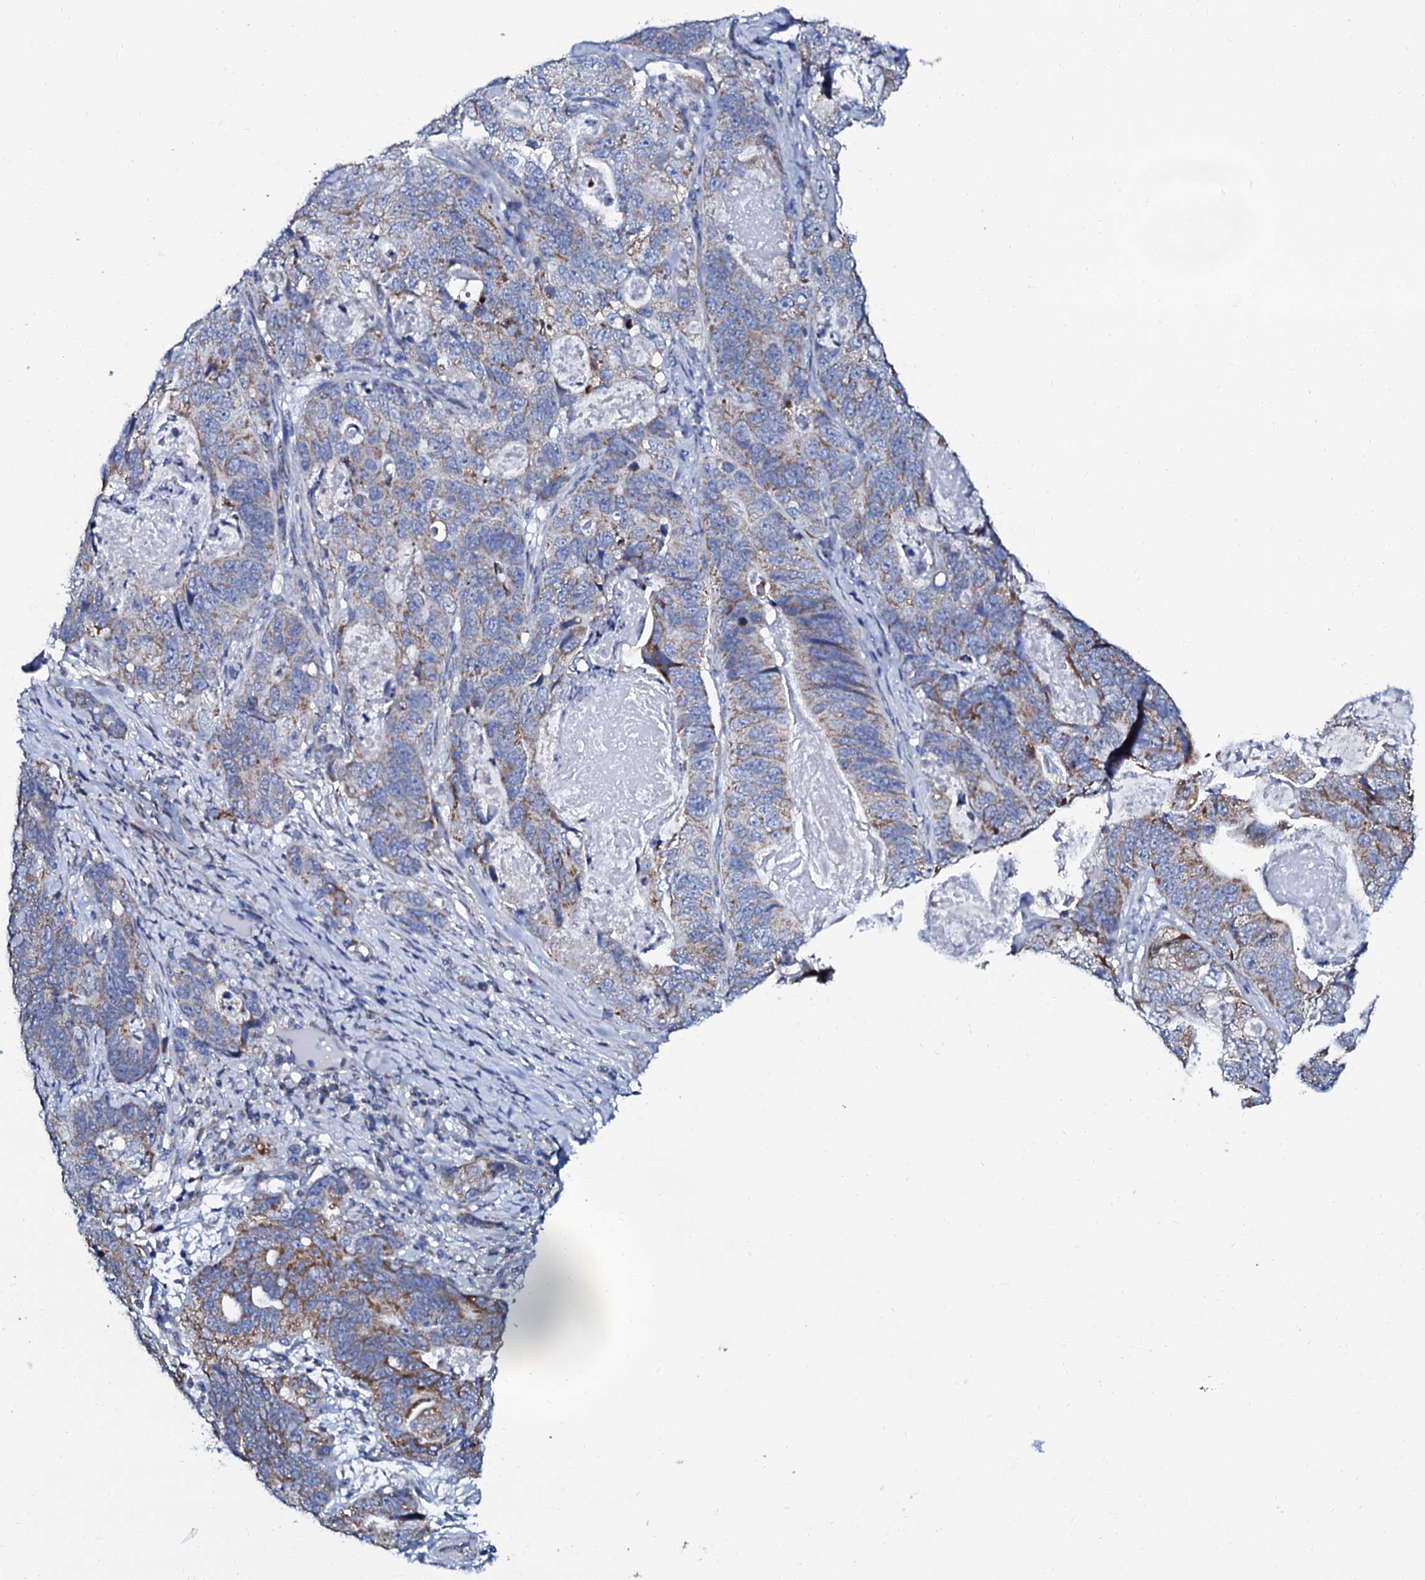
{"staining": {"intensity": "moderate", "quantity": "<25%", "location": "cytoplasmic/membranous"}, "tissue": "stomach cancer", "cell_type": "Tumor cells", "image_type": "cancer", "snomed": [{"axis": "morphology", "description": "Normal tissue, NOS"}, {"axis": "morphology", "description": "Adenocarcinoma, NOS"}, {"axis": "topography", "description": "Stomach"}], "caption": "Moderate cytoplasmic/membranous positivity is identified in approximately <25% of tumor cells in stomach adenocarcinoma. The staining is performed using DAB brown chromogen to label protein expression. The nuclei are counter-stained blue using hematoxylin.", "gene": "SLC37A4", "patient": {"sex": "female", "age": 89}}